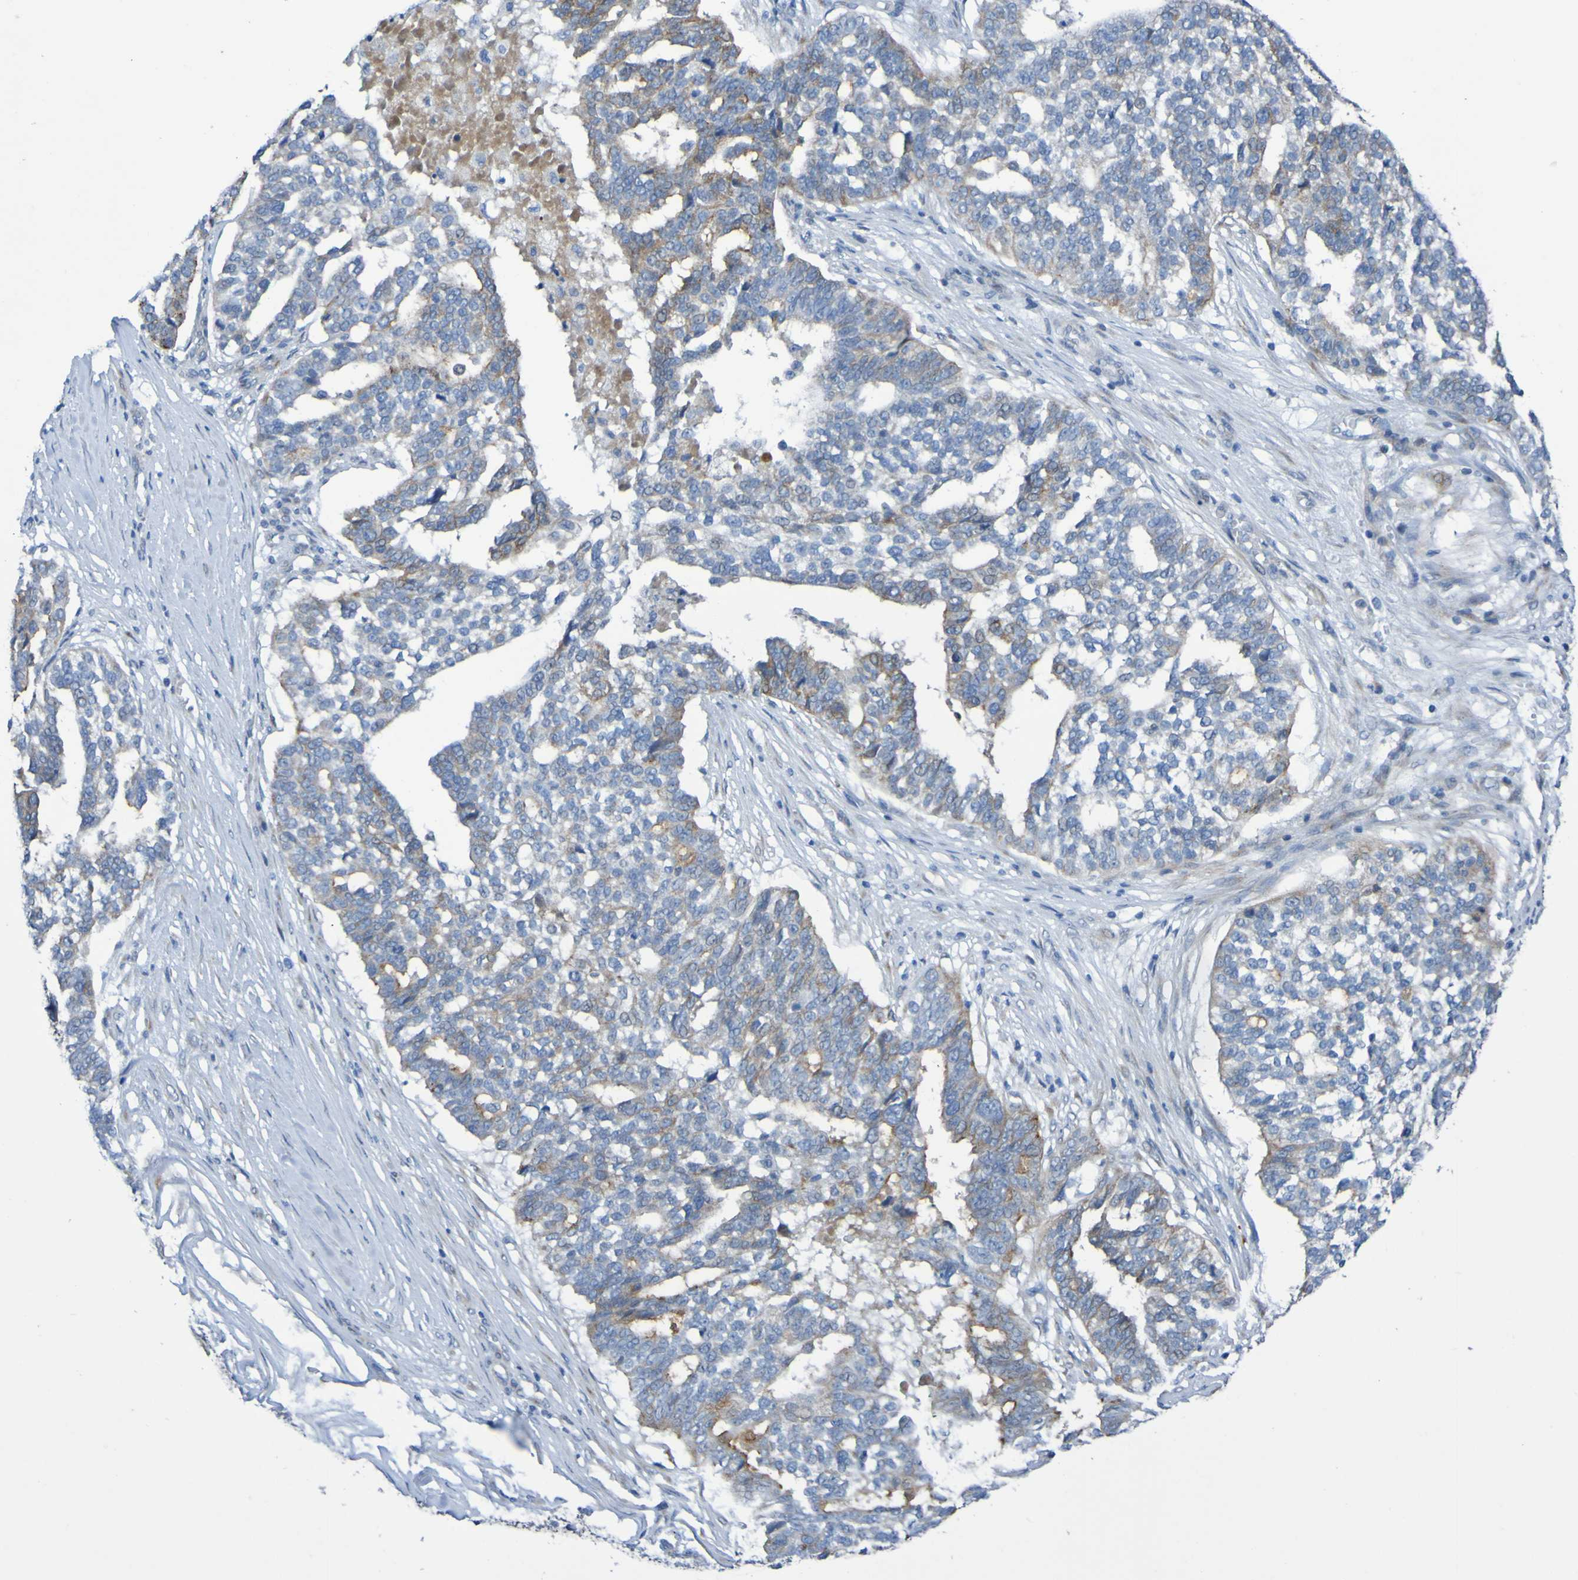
{"staining": {"intensity": "moderate", "quantity": "25%-75%", "location": "cytoplasmic/membranous"}, "tissue": "ovarian cancer", "cell_type": "Tumor cells", "image_type": "cancer", "snomed": [{"axis": "morphology", "description": "Cystadenocarcinoma, serous, NOS"}, {"axis": "topography", "description": "Ovary"}], "caption": "Immunohistochemistry (IHC) micrograph of neoplastic tissue: human ovarian cancer (serous cystadenocarcinoma) stained using immunohistochemistry (IHC) exhibits medium levels of moderate protein expression localized specifically in the cytoplasmic/membranous of tumor cells, appearing as a cytoplasmic/membranous brown color.", "gene": "C11orf24", "patient": {"sex": "female", "age": 59}}